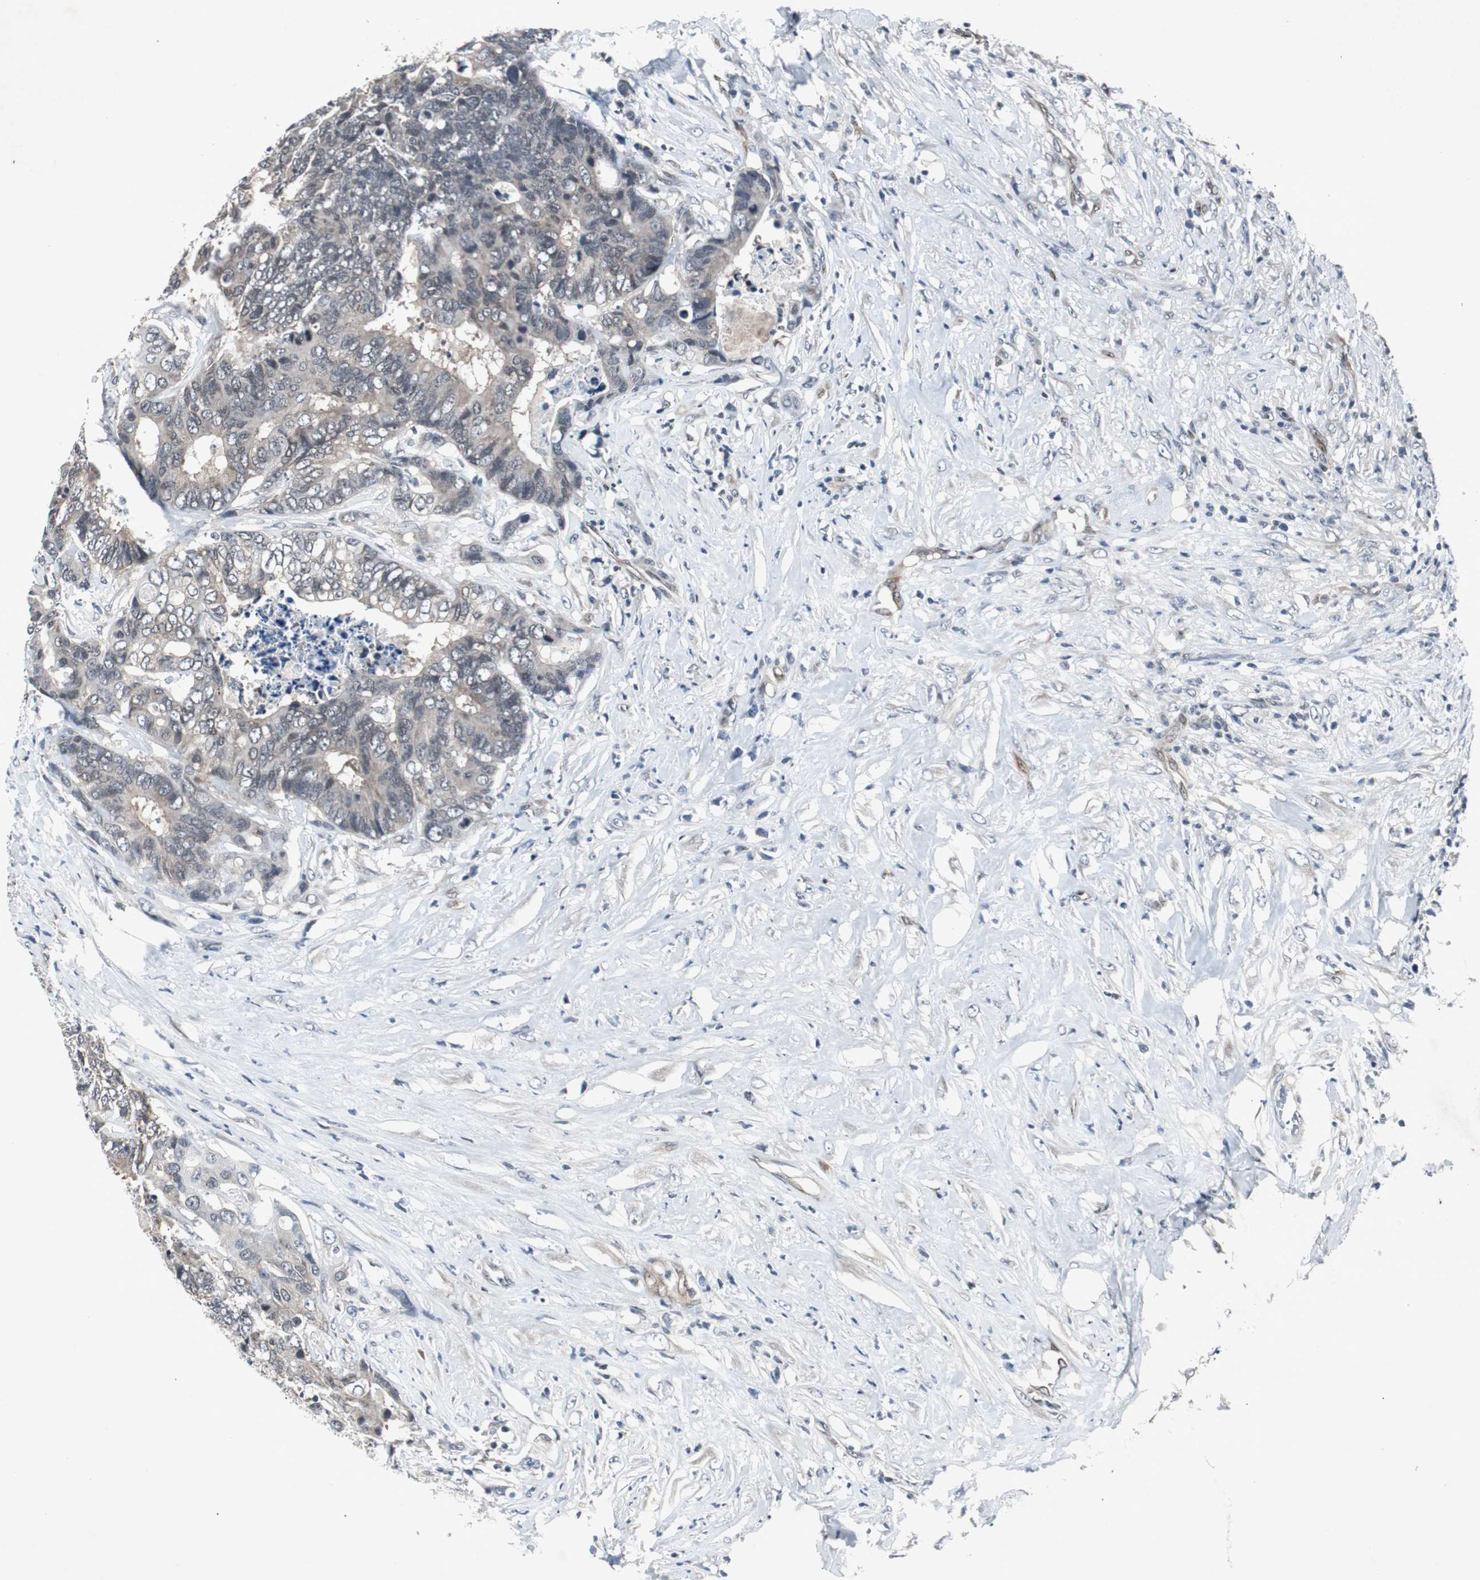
{"staining": {"intensity": "weak", "quantity": "25%-75%", "location": "cytoplasmic/membranous"}, "tissue": "colorectal cancer", "cell_type": "Tumor cells", "image_type": "cancer", "snomed": [{"axis": "morphology", "description": "Adenocarcinoma, NOS"}, {"axis": "topography", "description": "Rectum"}], "caption": "The photomicrograph displays immunohistochemical staining of colorectal adenocarcinoma. There is weak cytoplasmic/membranous positivity is seen in about 25%-75% of tumor cells.", "gene": "SMAD1", "patient": {"sex": "male", "age": 55}}